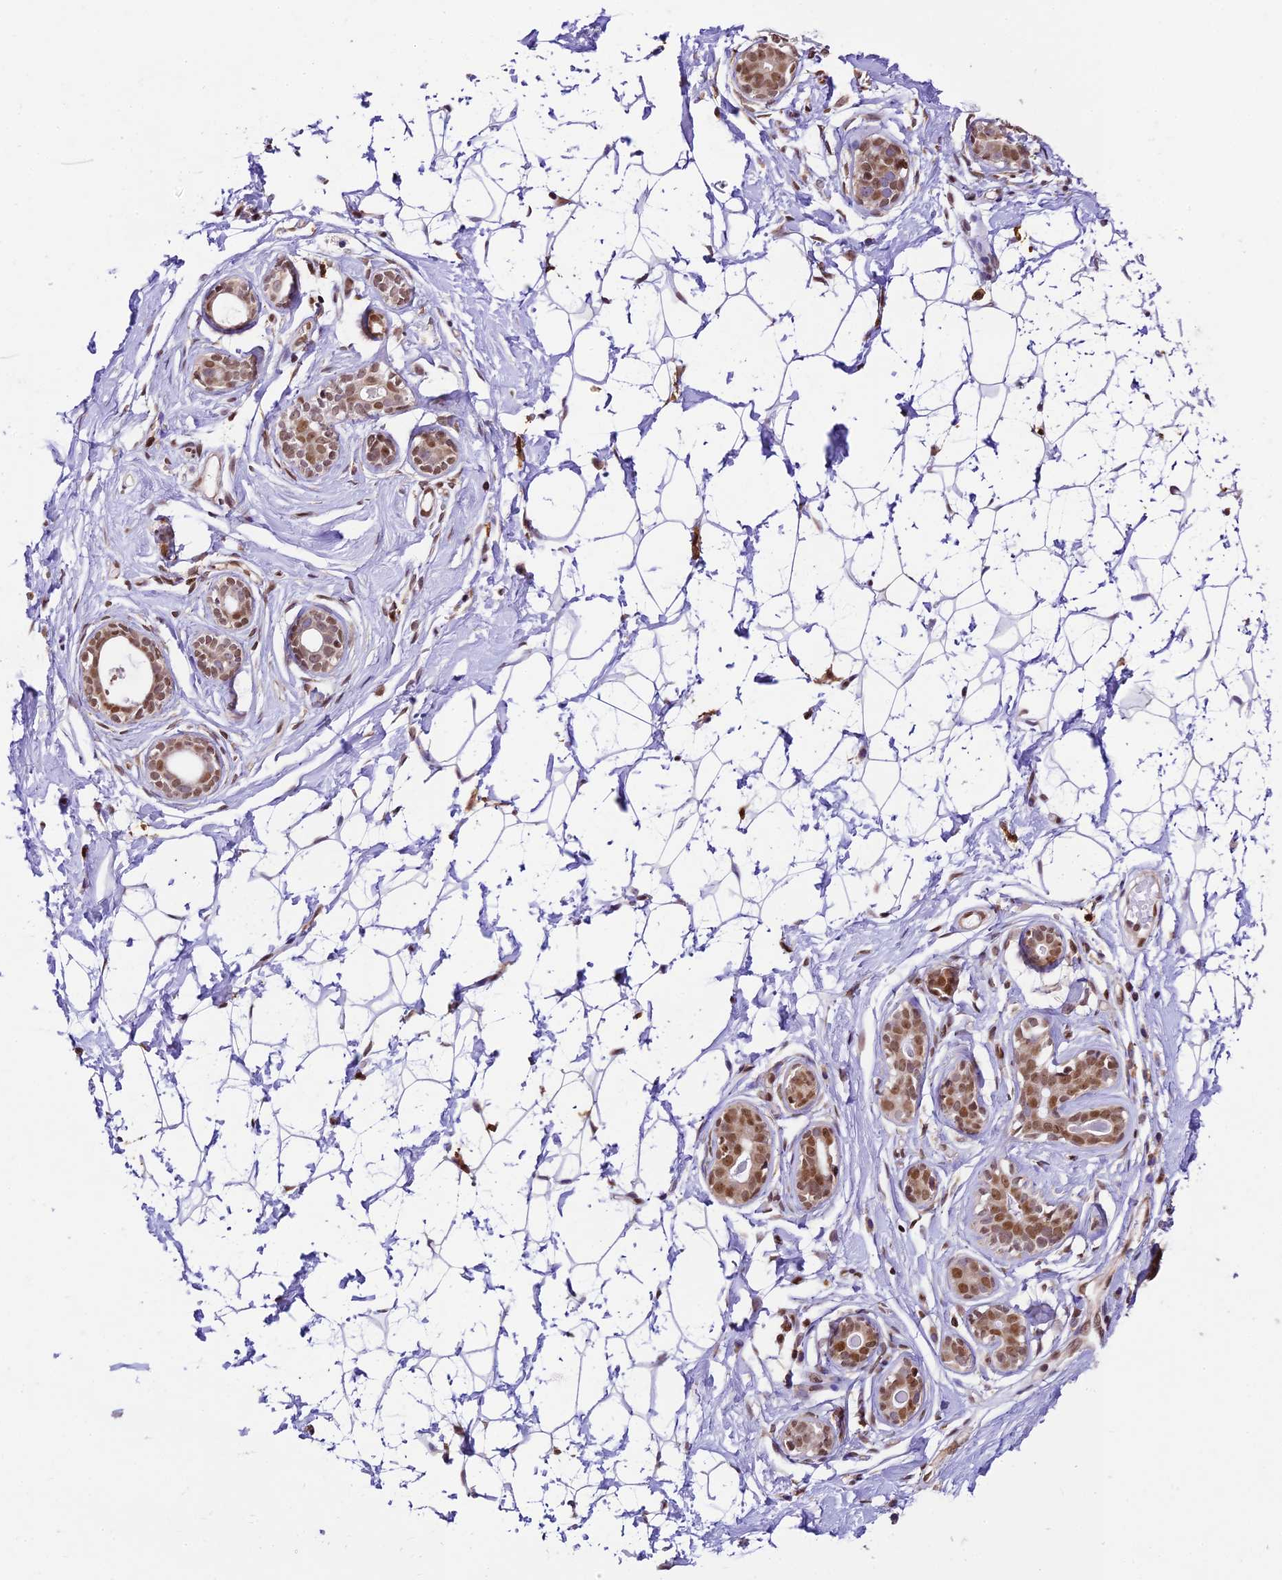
{"staining": {"intensity": "moderate", "quantity": "25%-75%", "location": "nuclear"}, "tissue": "breast", "cell_type": "Adipocytes", "image_type": "normal", "snomed": [{"axis": "morphology", "description": "Normal tissue, NOS"}, {"axis": "morphology", "description": "Adenoma, NOS"}, {"axis": "topography", "description": "Breast"}], "caption": "A brown stain labels moderate nuclear expression of a protein in adipocytes of normal human breast.", "gene": "TRIM22", "patient": {"sex": "female", "age": 23}}